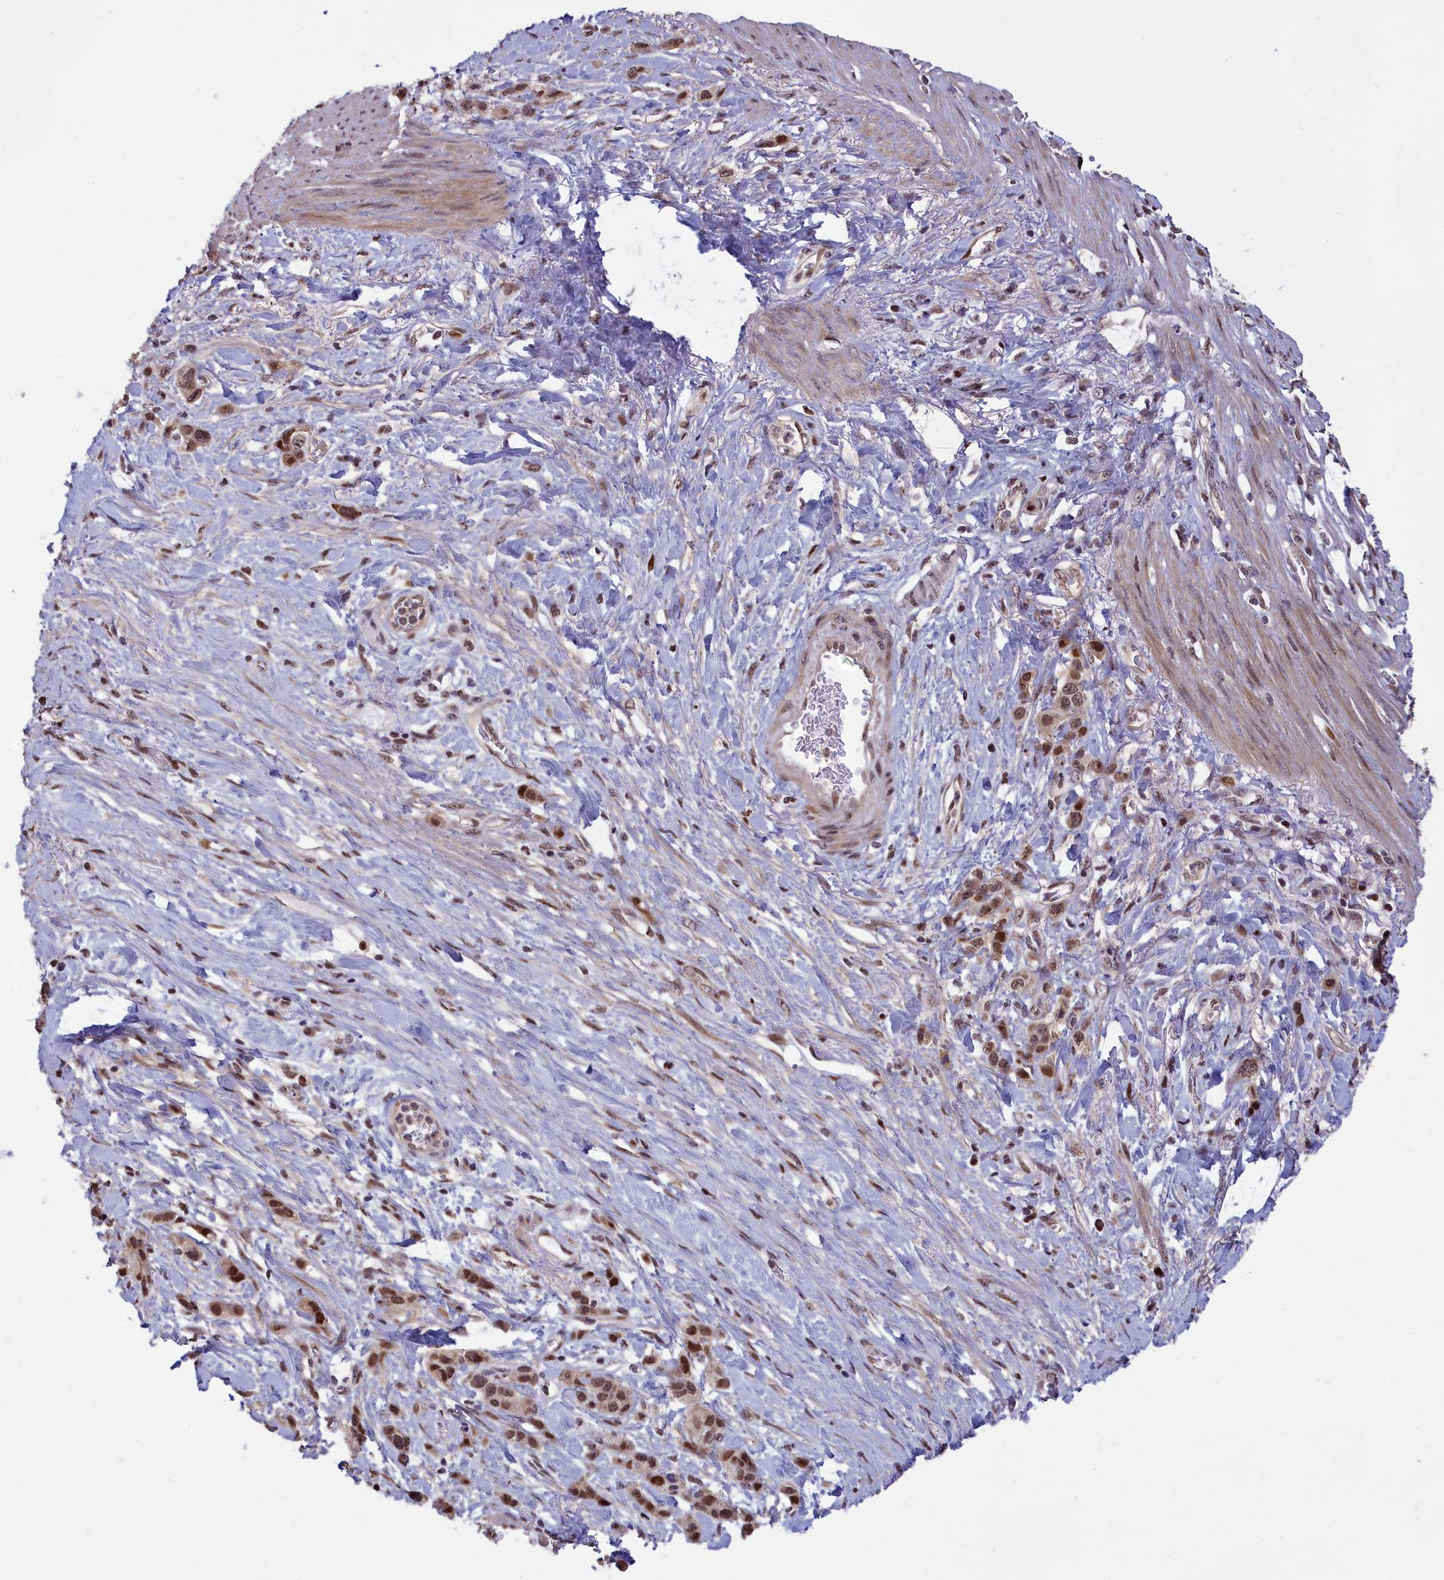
{"staining": {"intensity": "moderate", "quantity": ">75%", "location": "nuclear"}, "tissue": "stomach cancer", "cell_type": "Tumor cells", "image_type": "cancer", "snomed": [{"axis": "morphology", "description": "Adenocarcinoma, NOS"}, {"axis": "morphology", "description": "Adenocarcinoma, High grade"}, {"axis": "topography", "description": "Stomach, upper"}, {"axis": "topography", "description": "Stomach, lower"}], "caption": "Moderate nuclear staining is identified in about >75% of tumor cells in stomach cancer.", "gene": "RELB", "patient": {"sex": "female", "age": 65}}